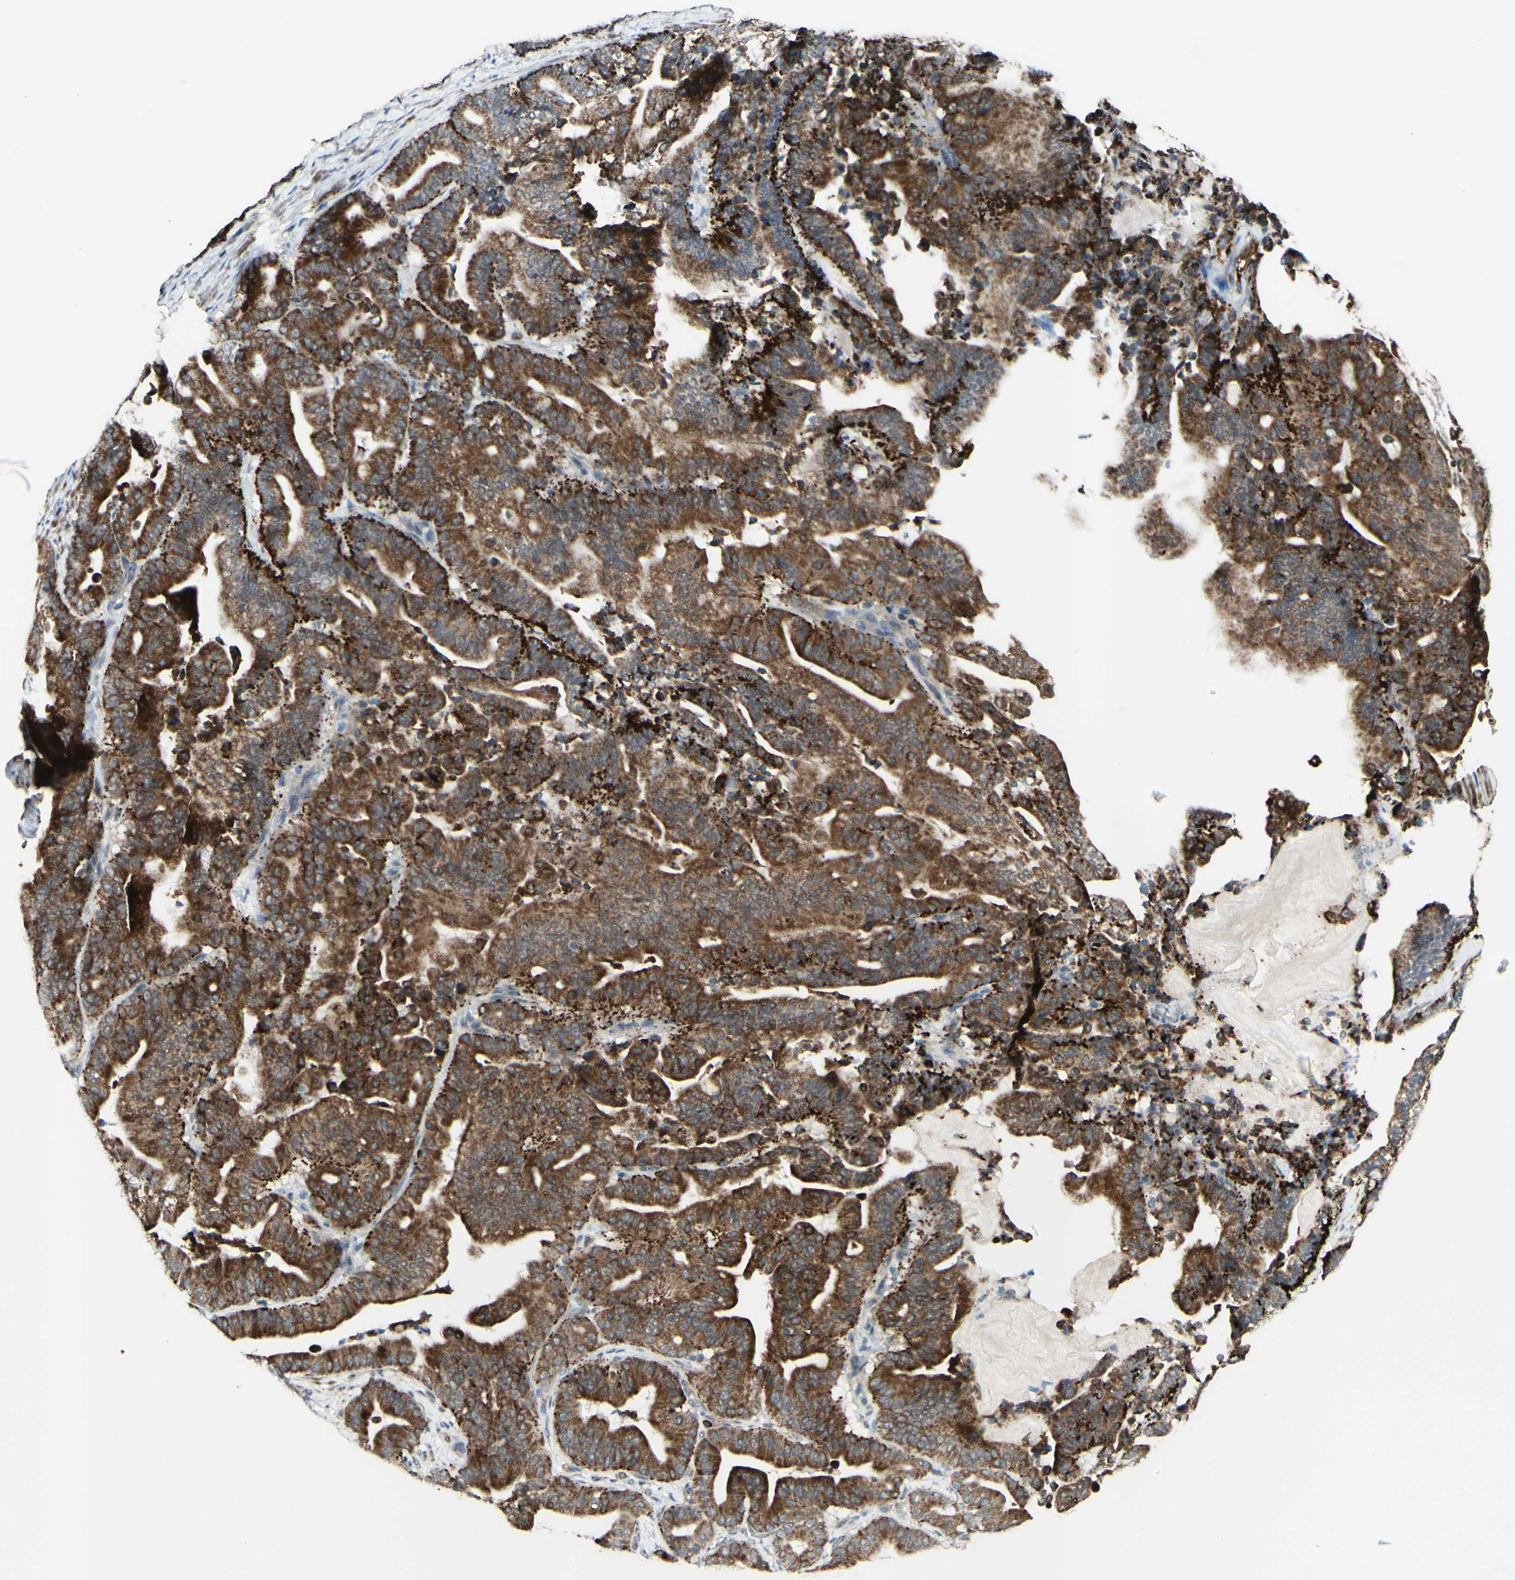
{"staining": {"intensity": "strong", "quantity": ">75%", "location": "cytoplasmic/membranous"}, "tissue": "pancreatic cancer", "cell_type": "Tumor cells", "image_type": "cancer", "snomed": [{"axis": "morphology", "description": "Adenocarcinoma, NOS"}, {"axis": "topography", "description": "Pancreas"}], "caption": "Strong cytoplasmic/membranous staining for a protein is identified in approximately >75% of tumor cells of pancreatic cancer using IHC.", "gene": "DHRS3", "patient": {"sex": "male", "age": 63}}